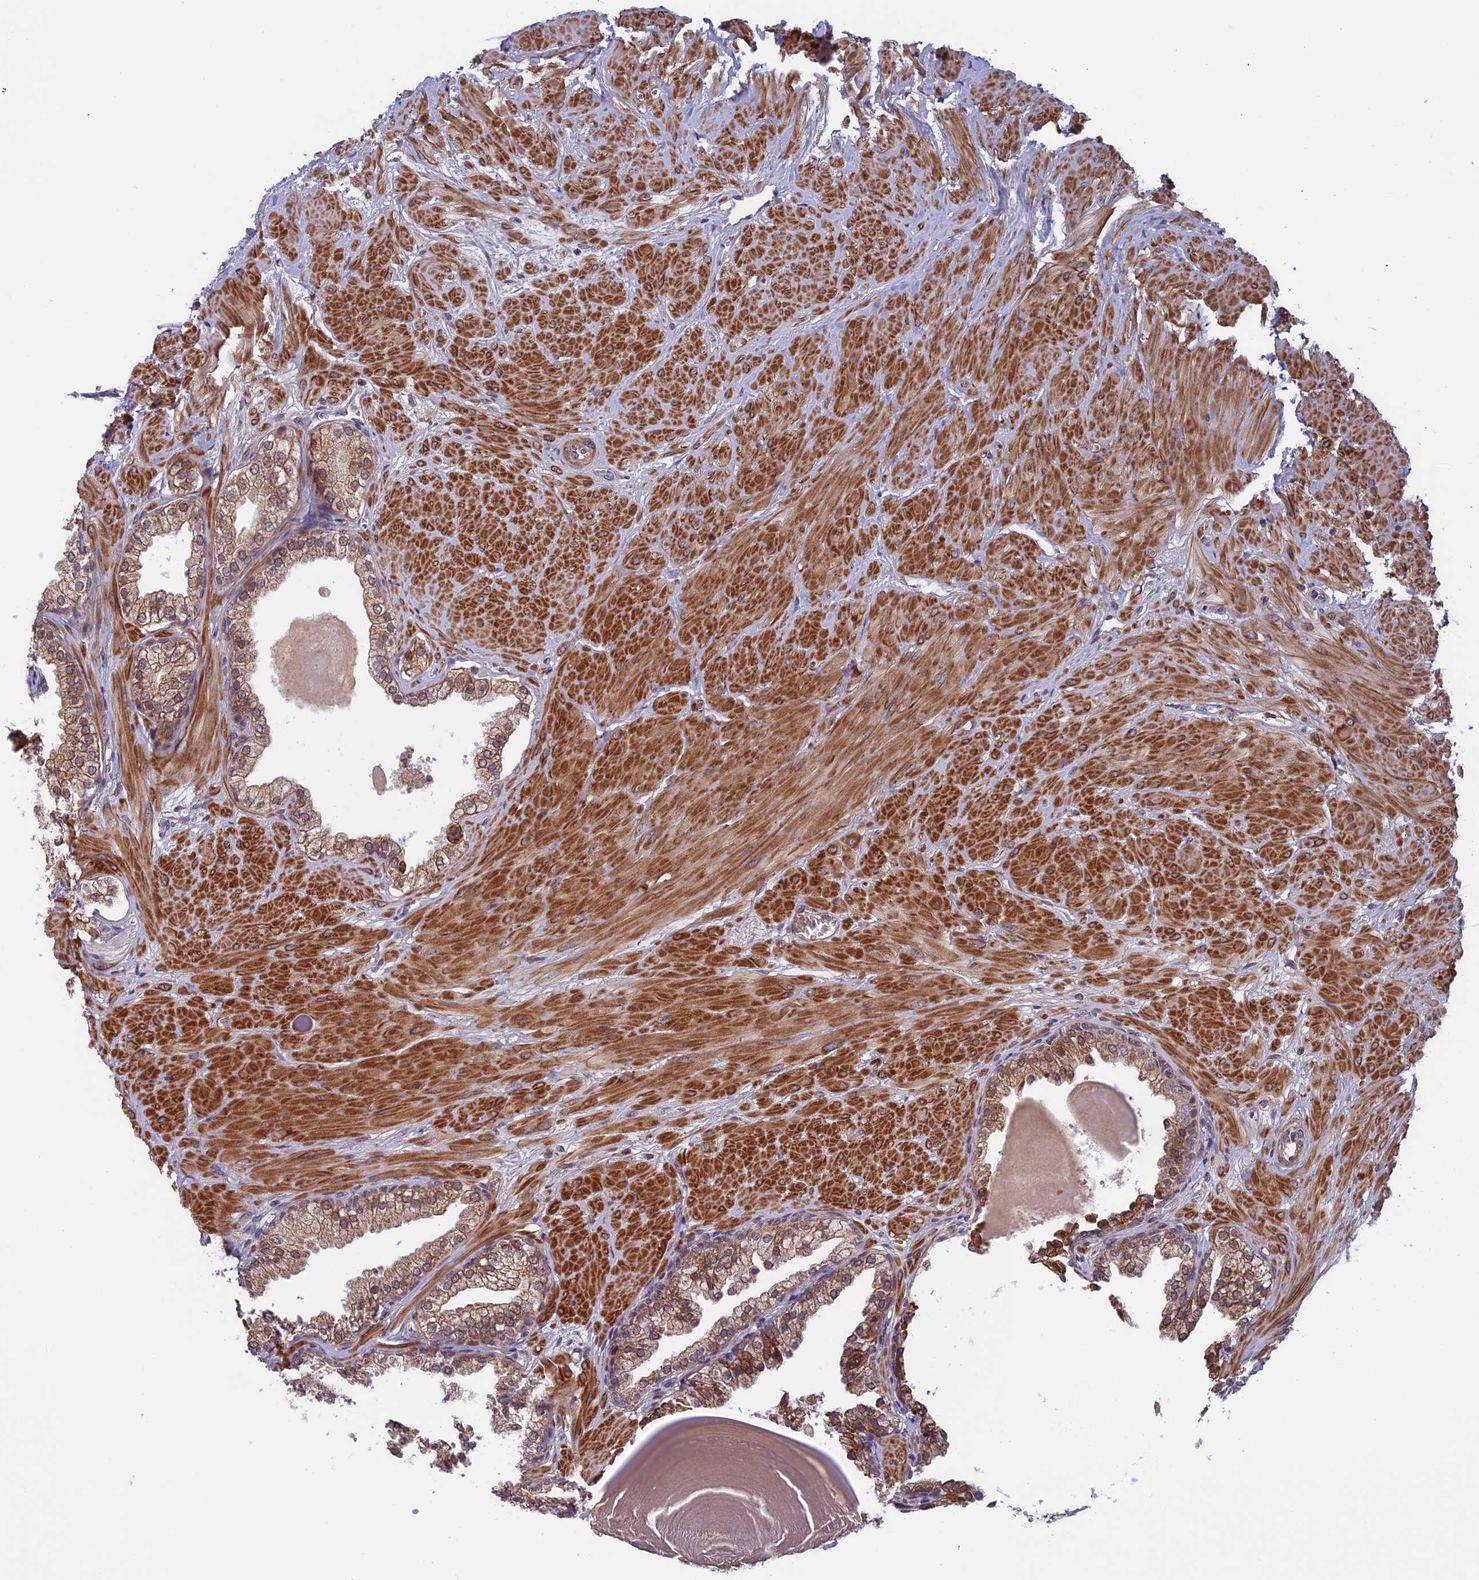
{"staining": {"intensity": "moderate", "quantity": "25%-75%", "location": "cytoplasmic/membranous"}, "tissue": "prostate", "cell_type": "Glandular cells", "image_type": "normal", "snomed": [{"axis": "morphology", "description": "Normal tissue, NOS"}, {"axis": "topography", "description": "Prostate"}], "caption": "Immunohistochemistry (IHC) image of benign human prostate stained for a protein (brown), which exhibits medium levels of moderate cytoplasmic/membranous positivity in approximately 25%-75% of glandular cells.", "gene": "FADS1", "patient": {"sex": "male", "age": 48}}